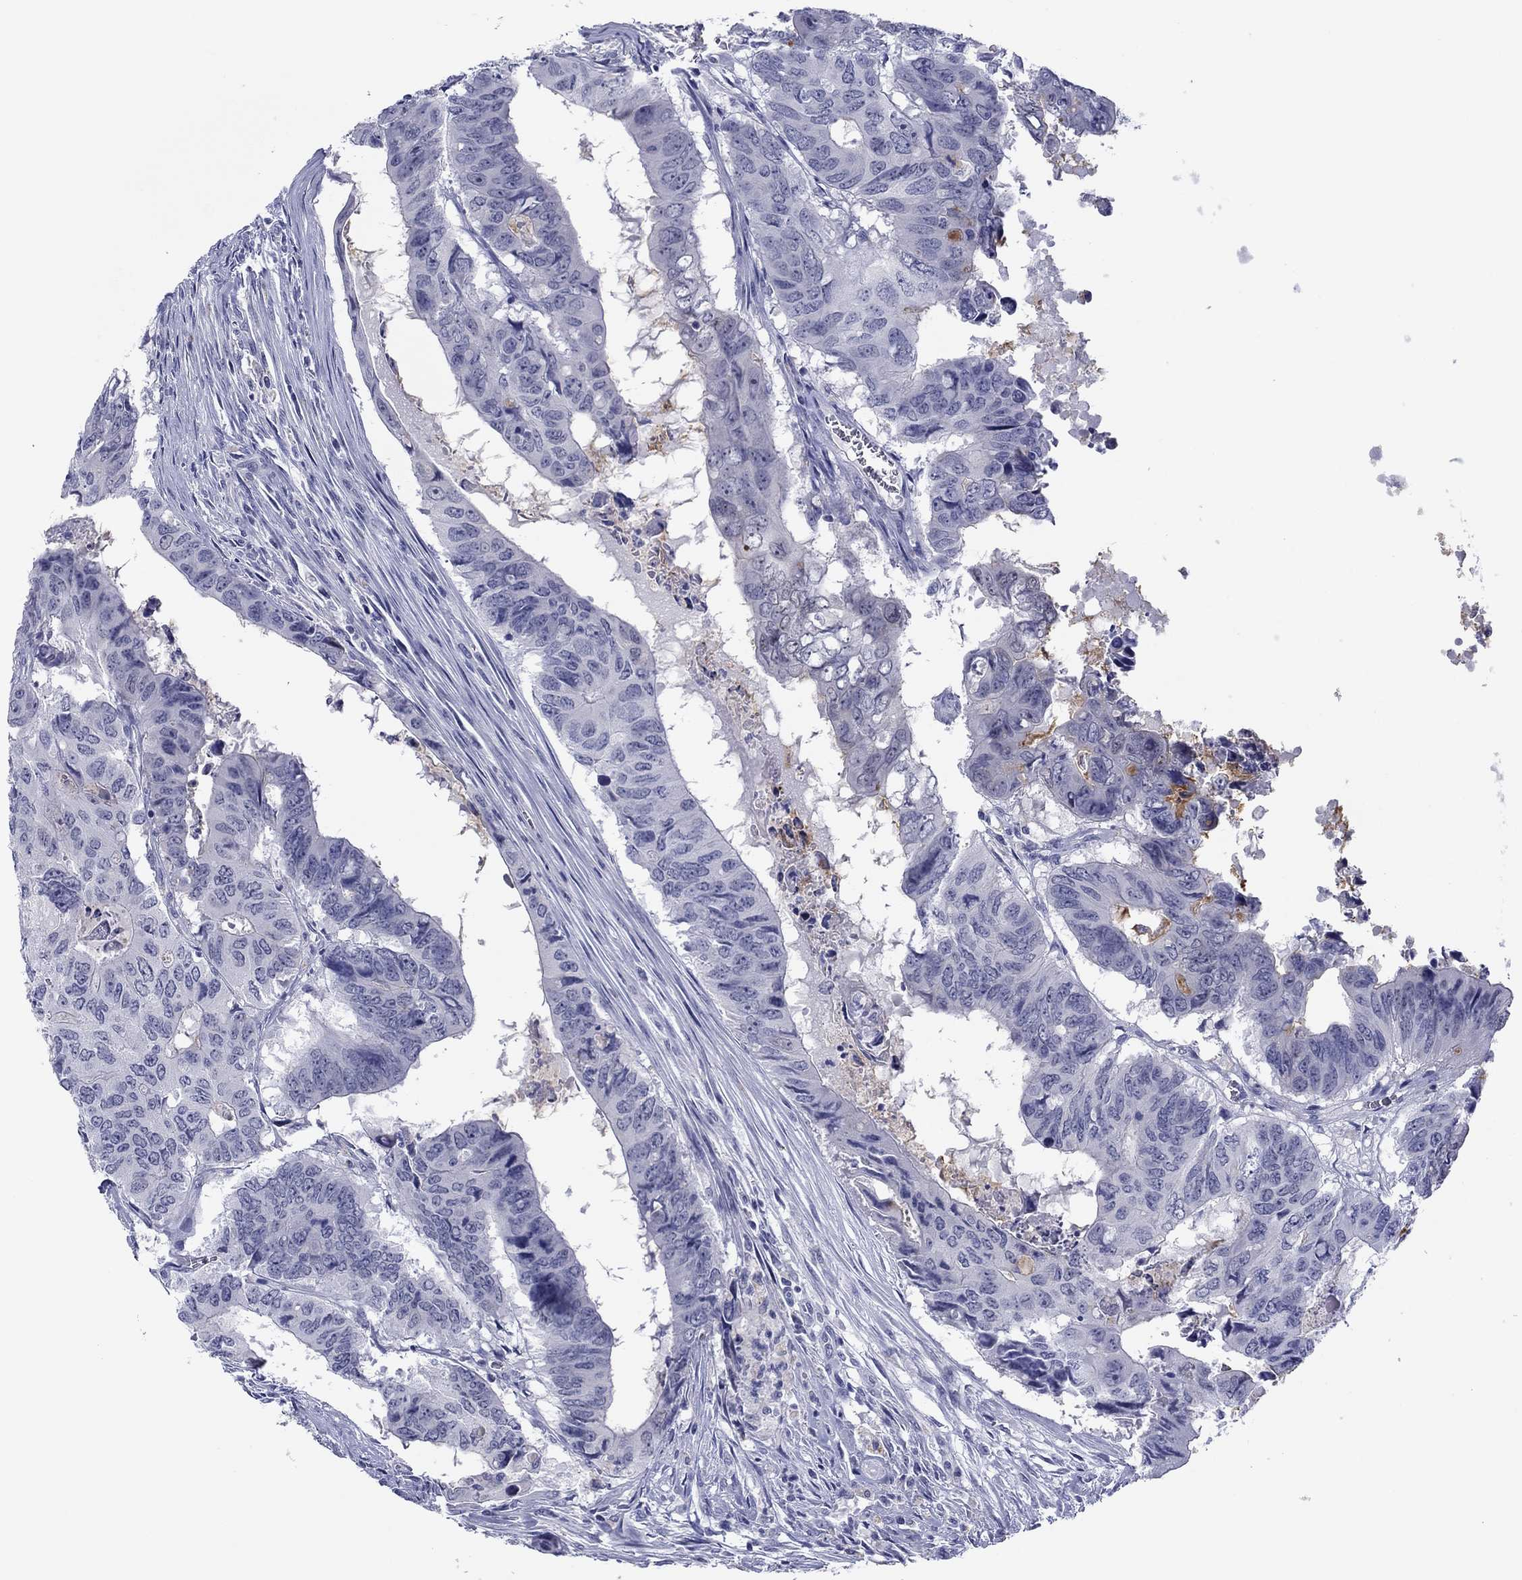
{"staining": {"intensity": "negative", "quantity": "none", "location": "none"}, "tissue": "colorectal cancer", "cell_type": "Tumor cells", "image_type": "cancer", "snomed": [{"axis": "morphology", "description": "Adenocarcinoma, NOS"}, {"axis": "topography", "description": "Colon"}], "caption": "A high-resolution micrograph shows immunohistochemistry (IHC) staining of colorectal cancer, which reveals no significant positivity in tumor cells. (DAB (3,3'-diaminobenzidine) IHC with hematoxylin counter stain).", "gene": "TCFL5", "patient": {"sex": "male", "age": 79}}